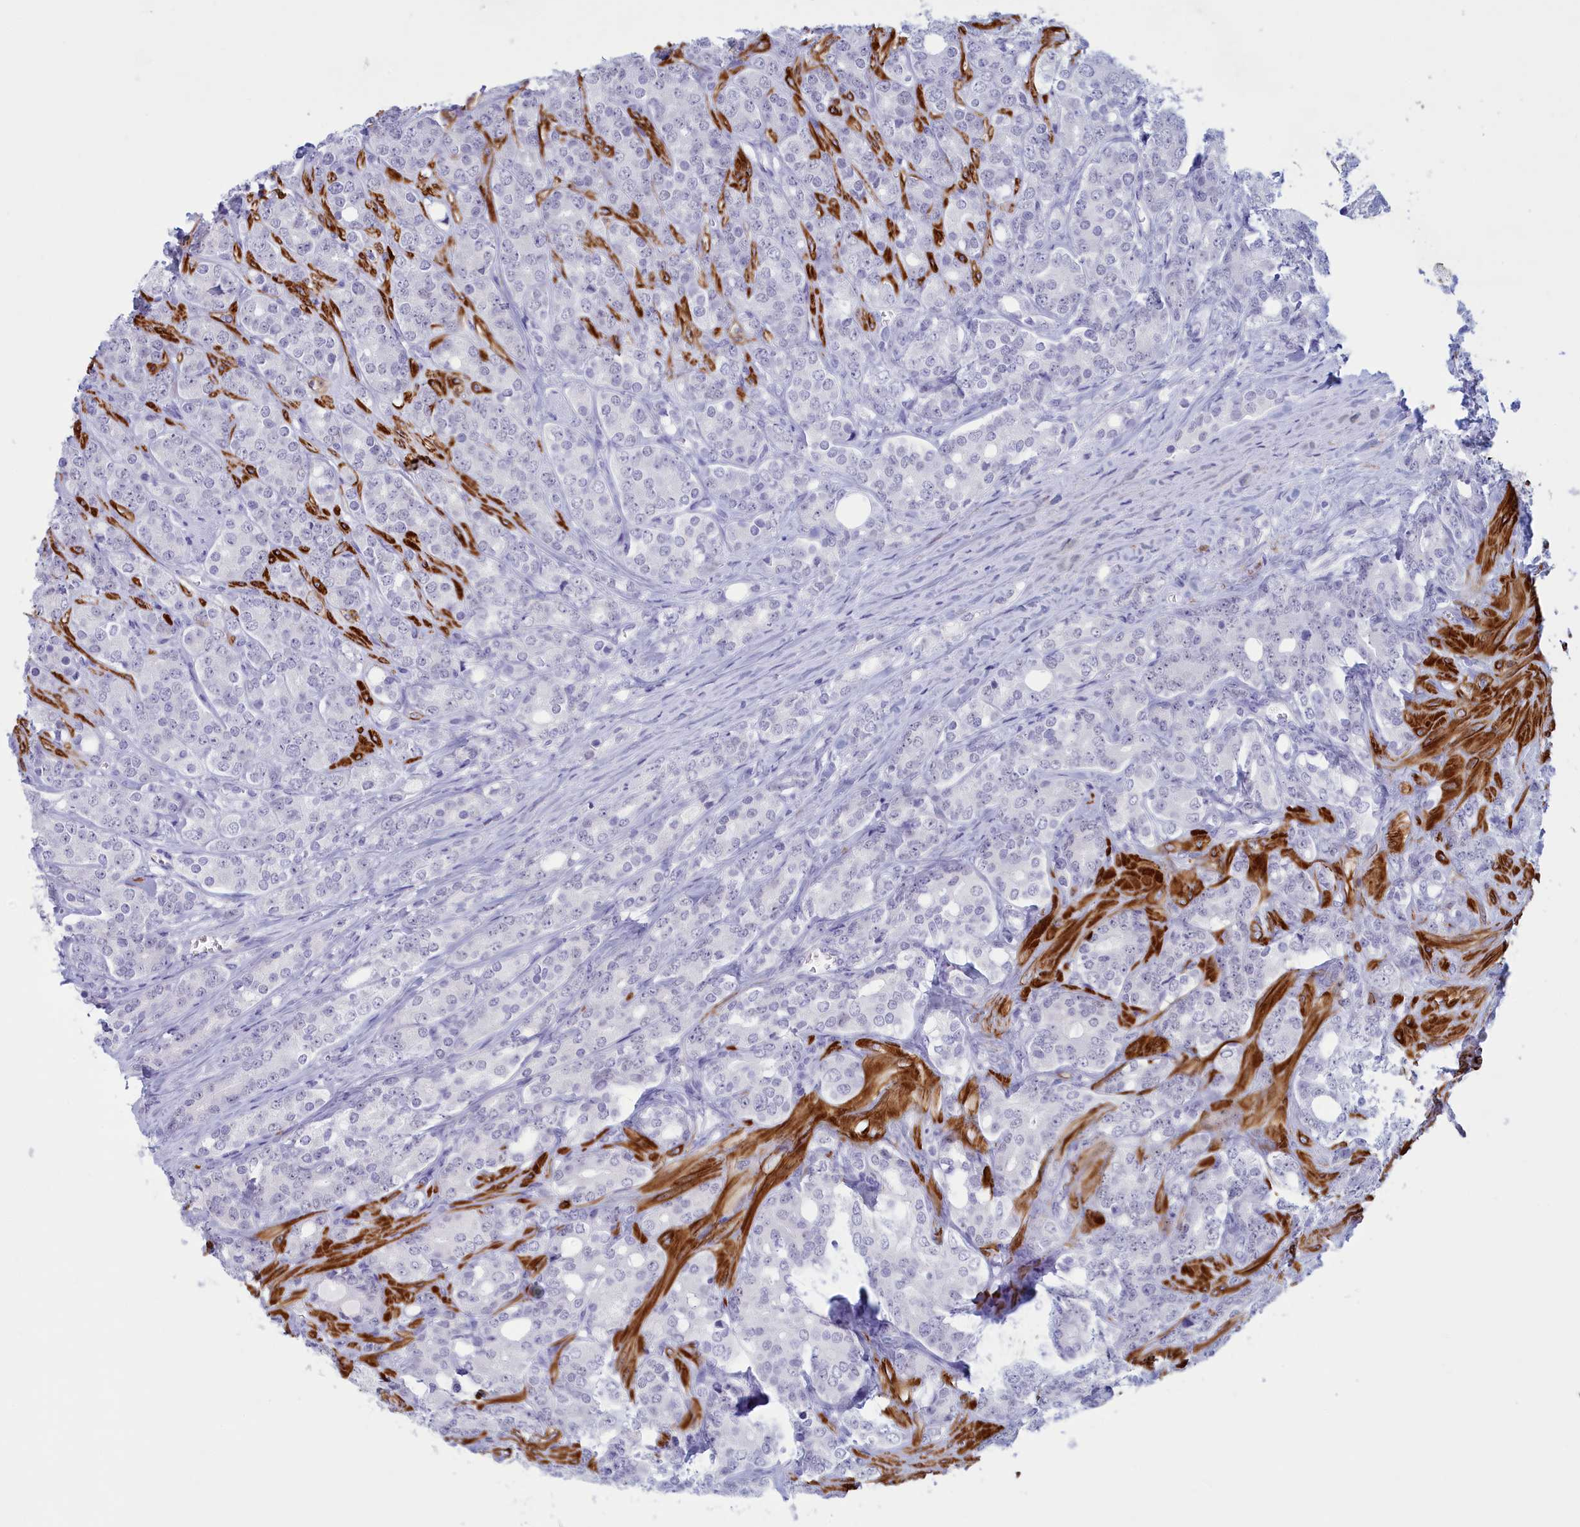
{"staining": {"intensity": "negative", "quantity": "none", "location": "none"}, "tissue": "prostate cancer", "cell_type": "Tumor cells", "image_type": "cancer", "snomed": [{"axis": "morphology", "description": "Adenocarcinoma, High grade"}, {"axis": "topography", "description": "Prostate"}], "caption": "DAB (3,3'-diaminobenzidine) immunohistochemical staining of adenocarcinoma (high-grade) (prostate) exhibits no significant positivity in tumor cells.", "gene": "GAPDHS", "patient": {"sex": "male", "age": 62}}